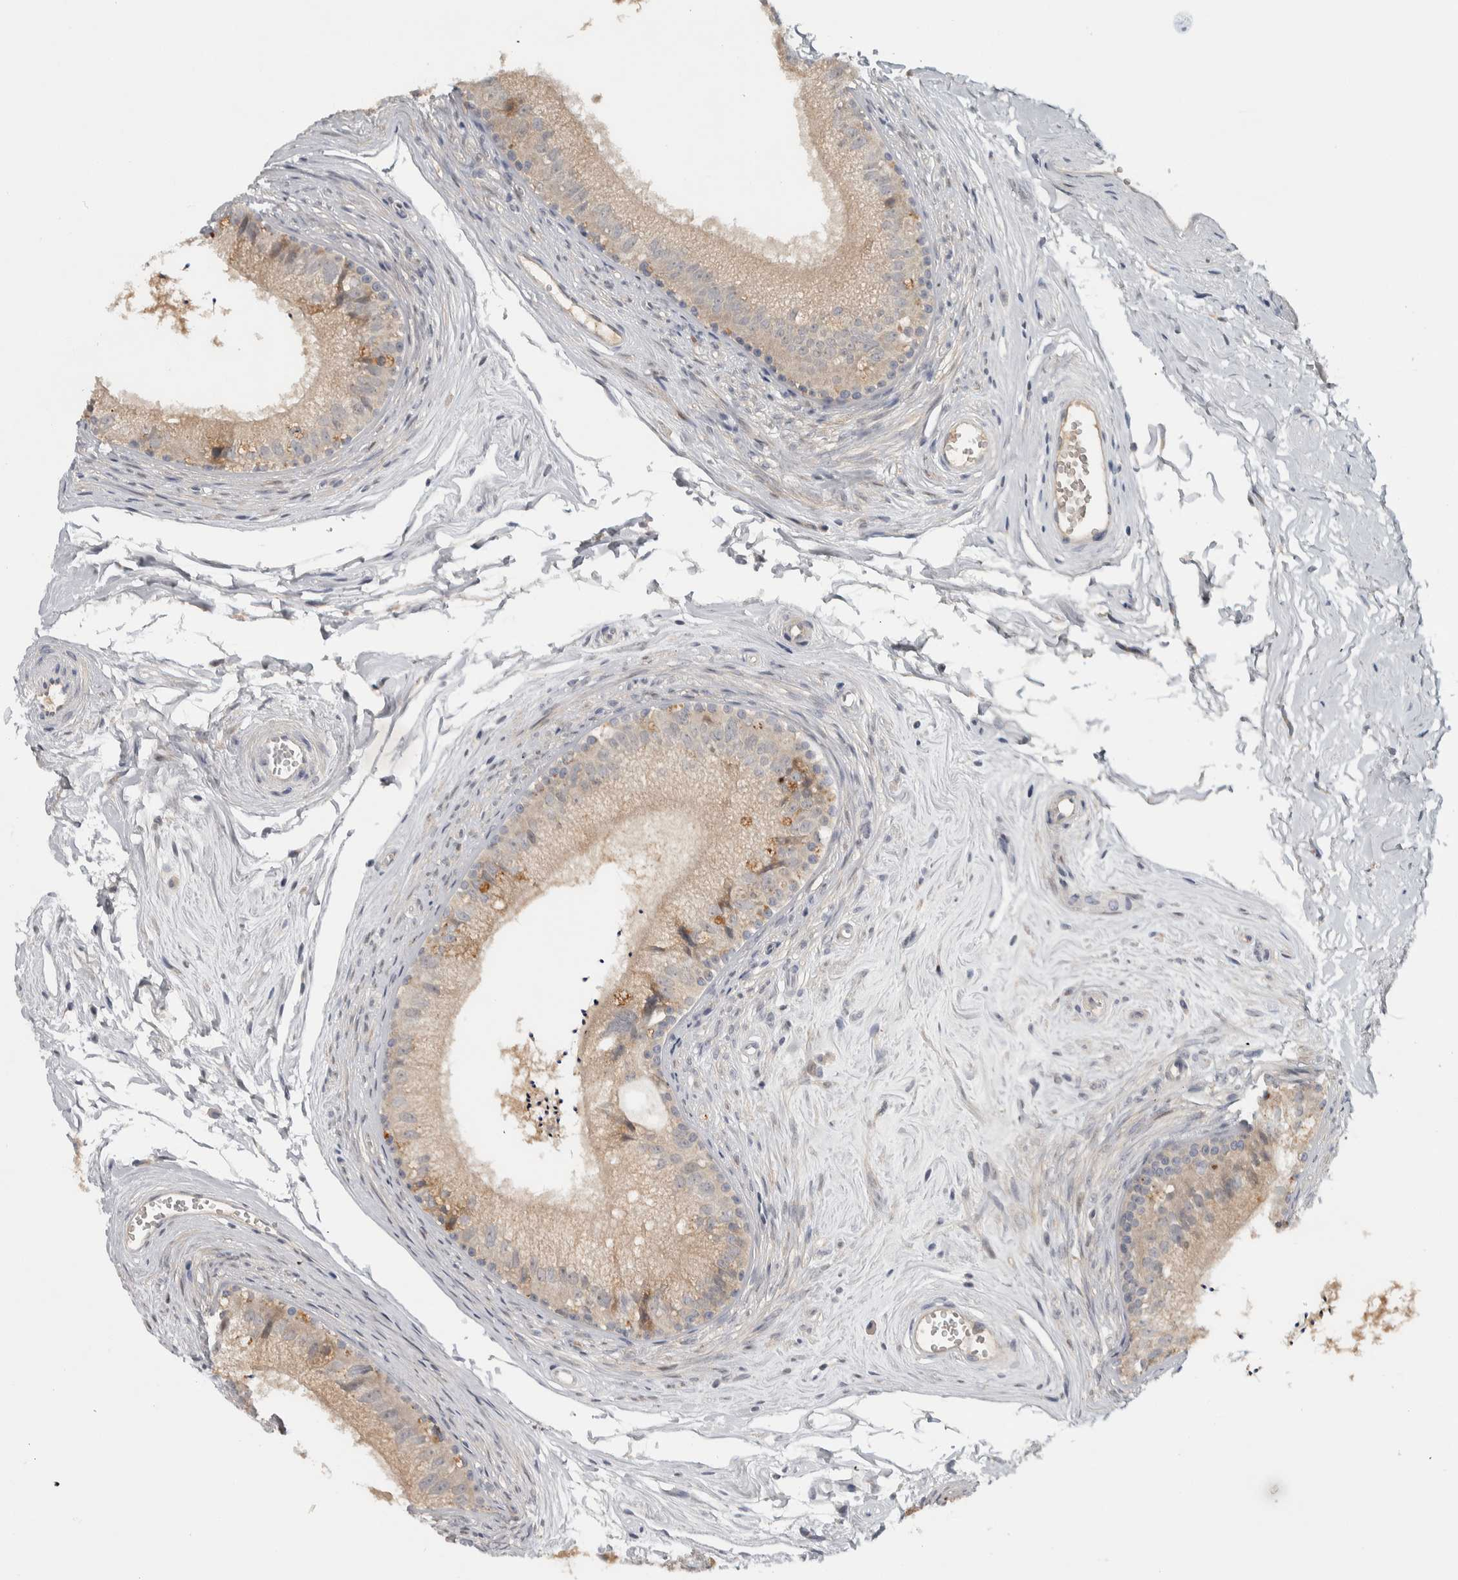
{"staining": {"intensity": "weak", "quantity": ">75%", "location": "cytoplasmic/membranous"}, "tissue": "epididymis", "cell_type": "Glandular cells", "image_type": "normal", "snomed": [{"axis": "morphology", "description": "Normal tissue, NOS"}, {"axis": "topography", "description": "Epididymis"}], "caption": "The histopathology image demonstrates immunohistochemical staining of benign epididymis. There is weak cytoplasmic/membranous staining is present in approximately >75% of glandular cells.", "gene": "ADPRM", "patient": {"sex": "male", "age": 56}}